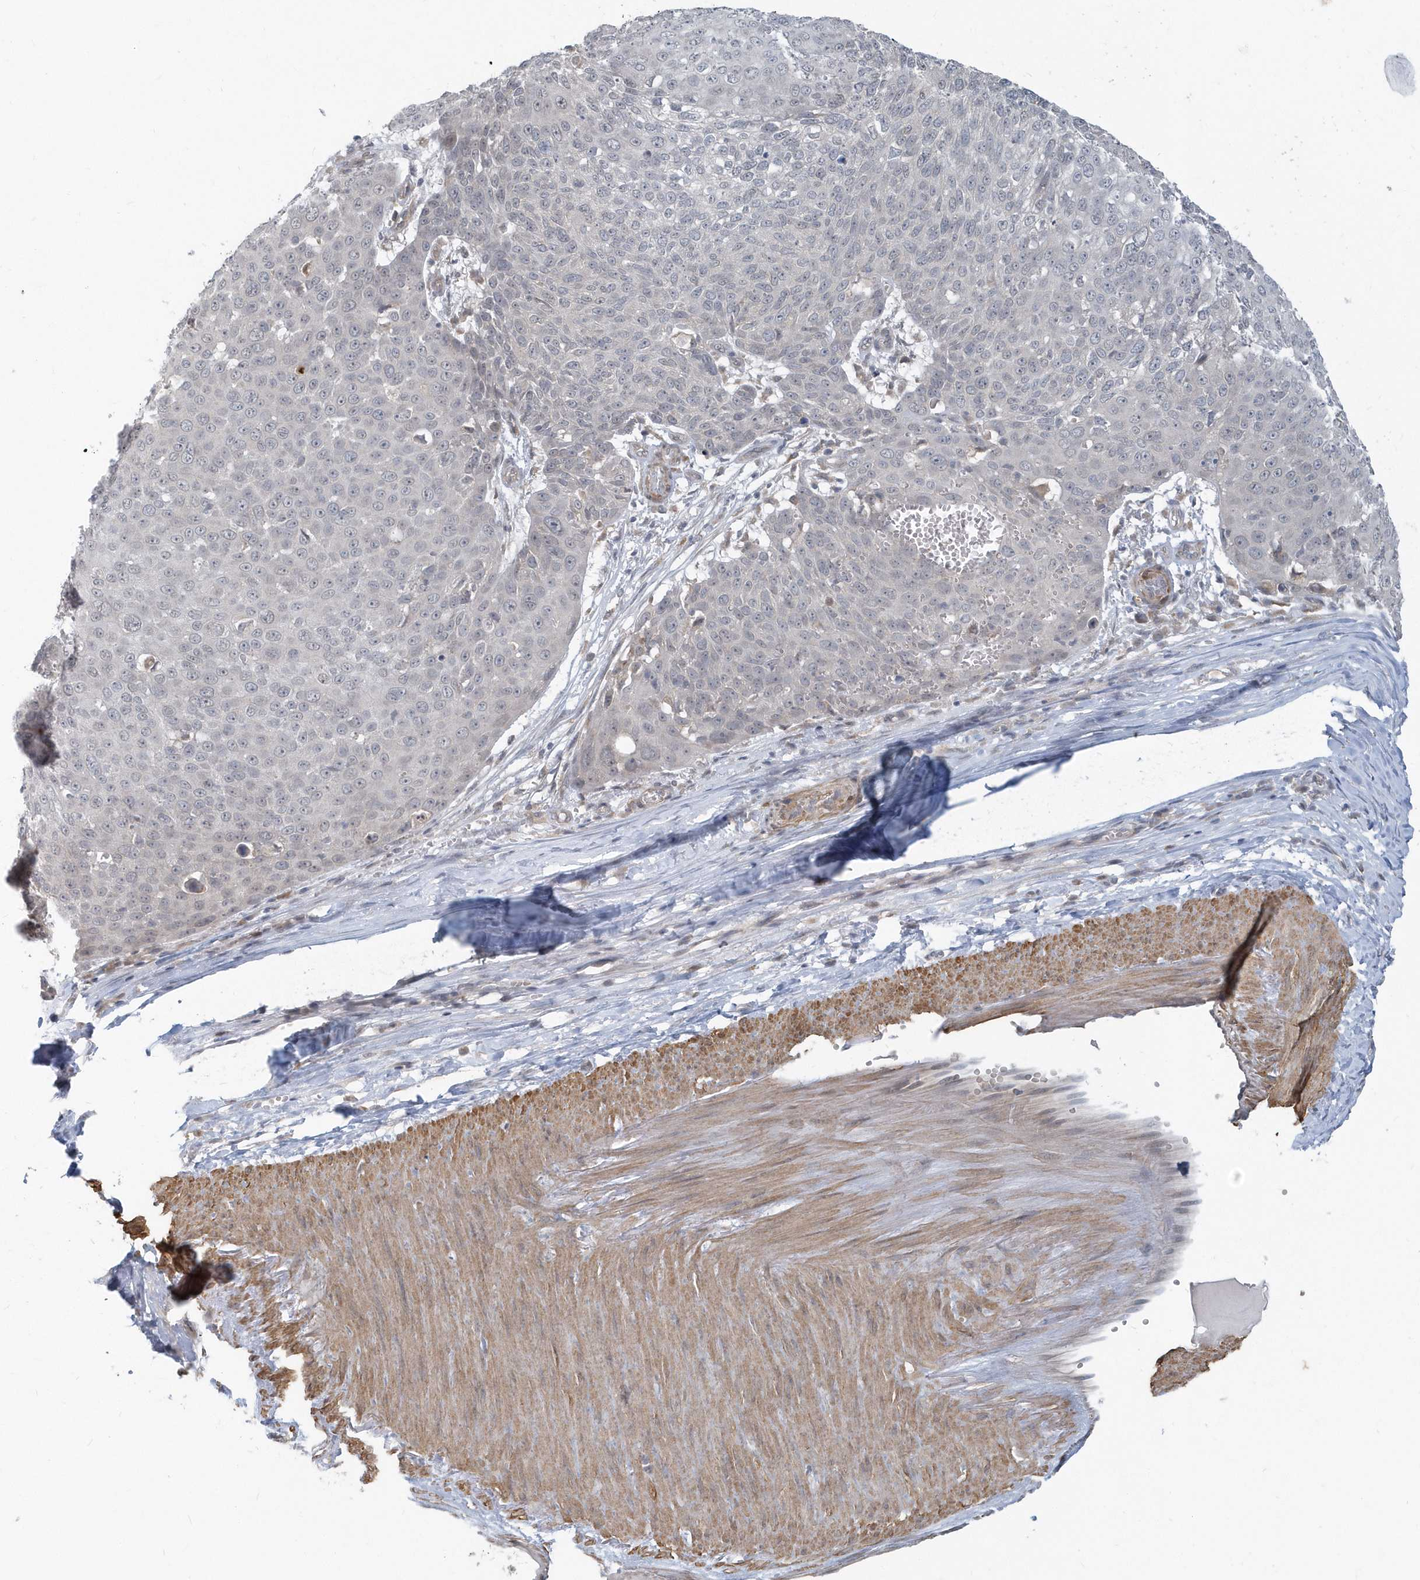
{"staining": {"intensity": "negative", "quantity": "none", "location": "none"}, "tissue": "skin cancer", "cell_type": "Tumor cells", "image_type": "cancer", "snomed": [{"axis": "morphology", "description": "Squamous cell carcinoma, NOS"}, {"axis": "topography", "description": "Skin"}], "caption": "Immunohistochemistry of human skin cancer (squamous cell carcinoma) displays no expression in tumor cells.", "gene": "NAPB", "patient": {"sex": "male", "age": 71}}